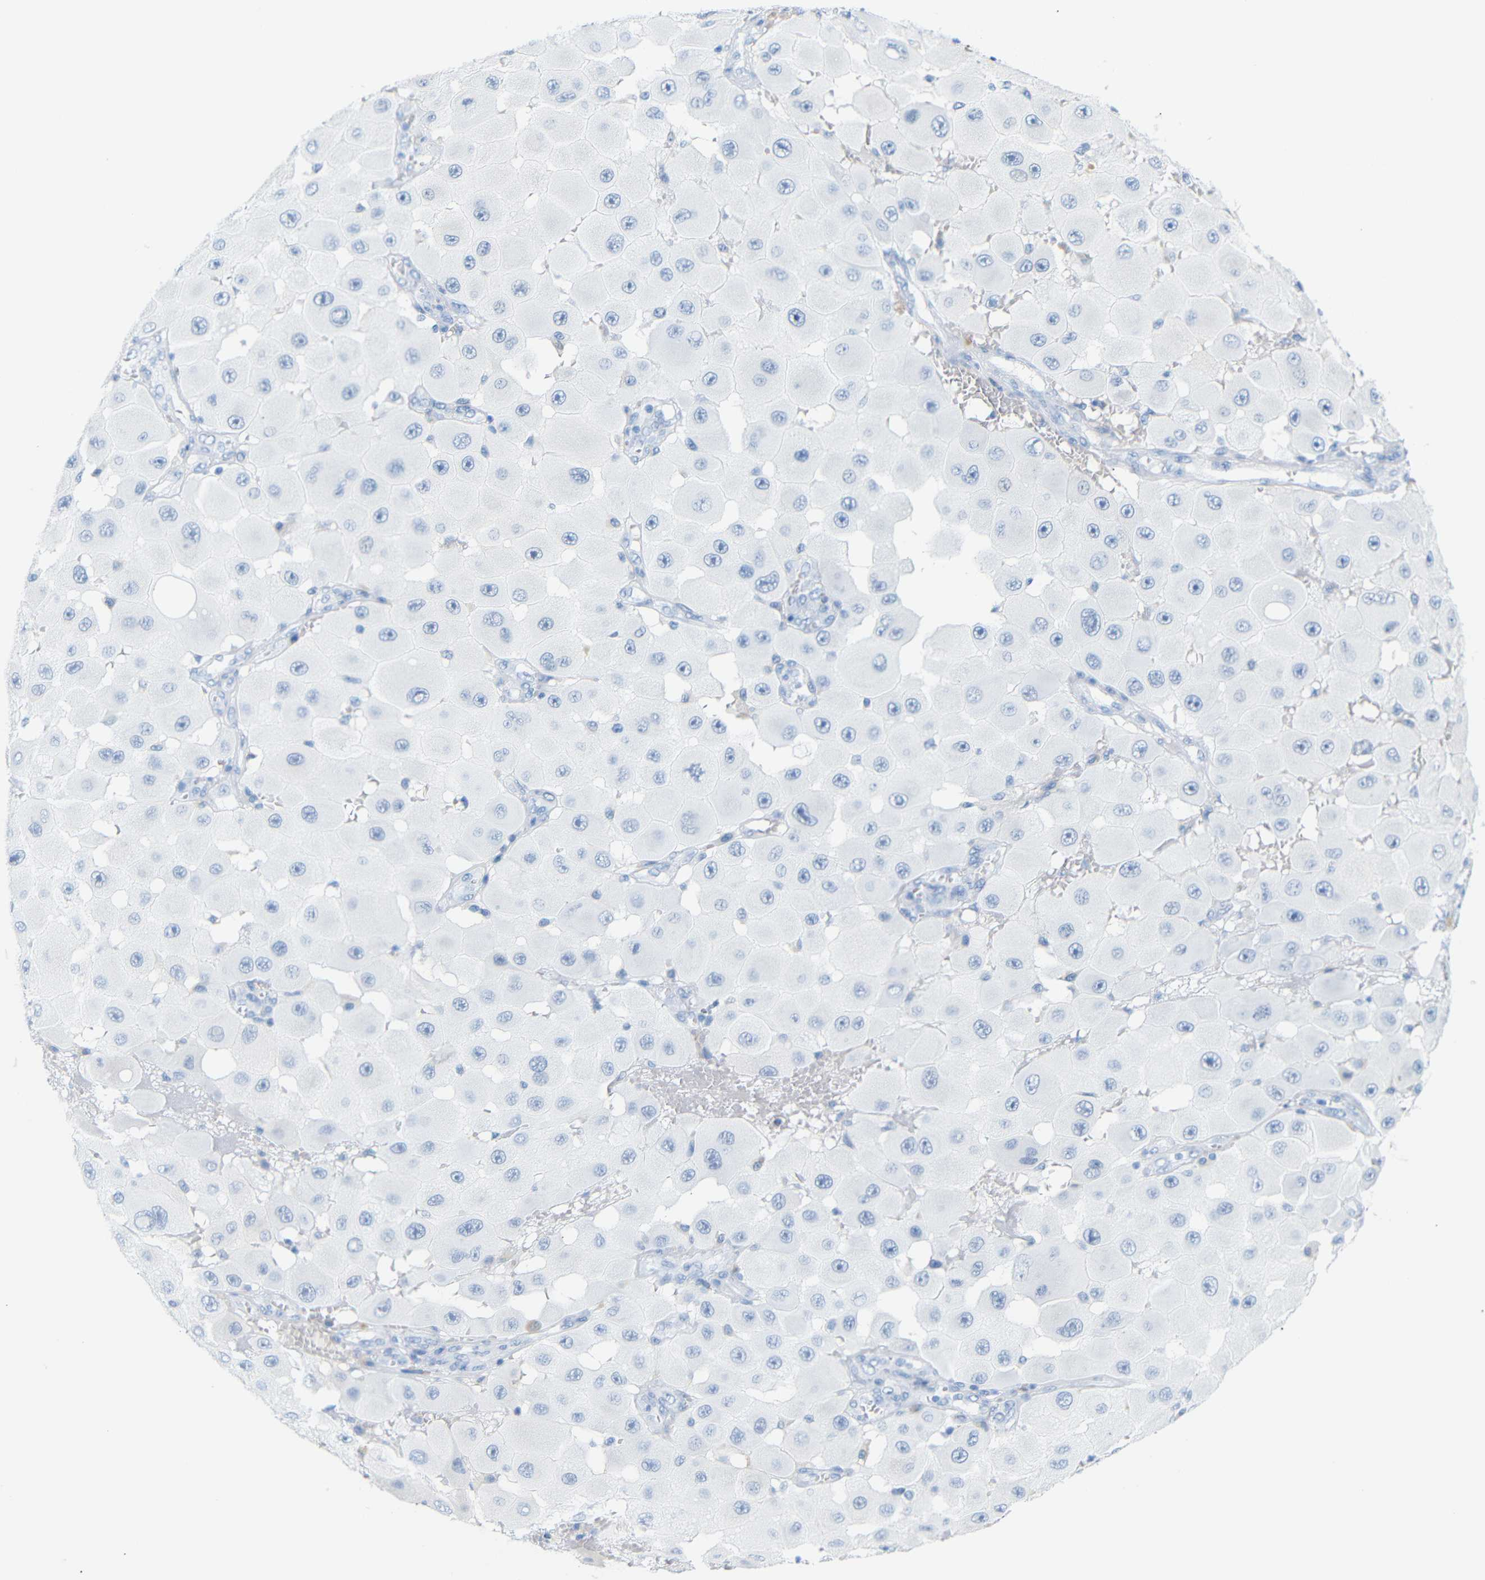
{"staining": {"intensity": "negative", "quantity": "none", "location": "none"}, "tissue": "melanoma", "cell_type": "Tumor cells", "image_type": "cancer", "snomed": [{"axis": "morphology", "description": "Malignant melanoma, NOS"}, {"axis": "topography", "description": "Skin"}], "caption": "There is no significant positivity in tumor cells of melanoma.", "gene": "DYNAP", "patient": {"sex": "female", "age": 81}}